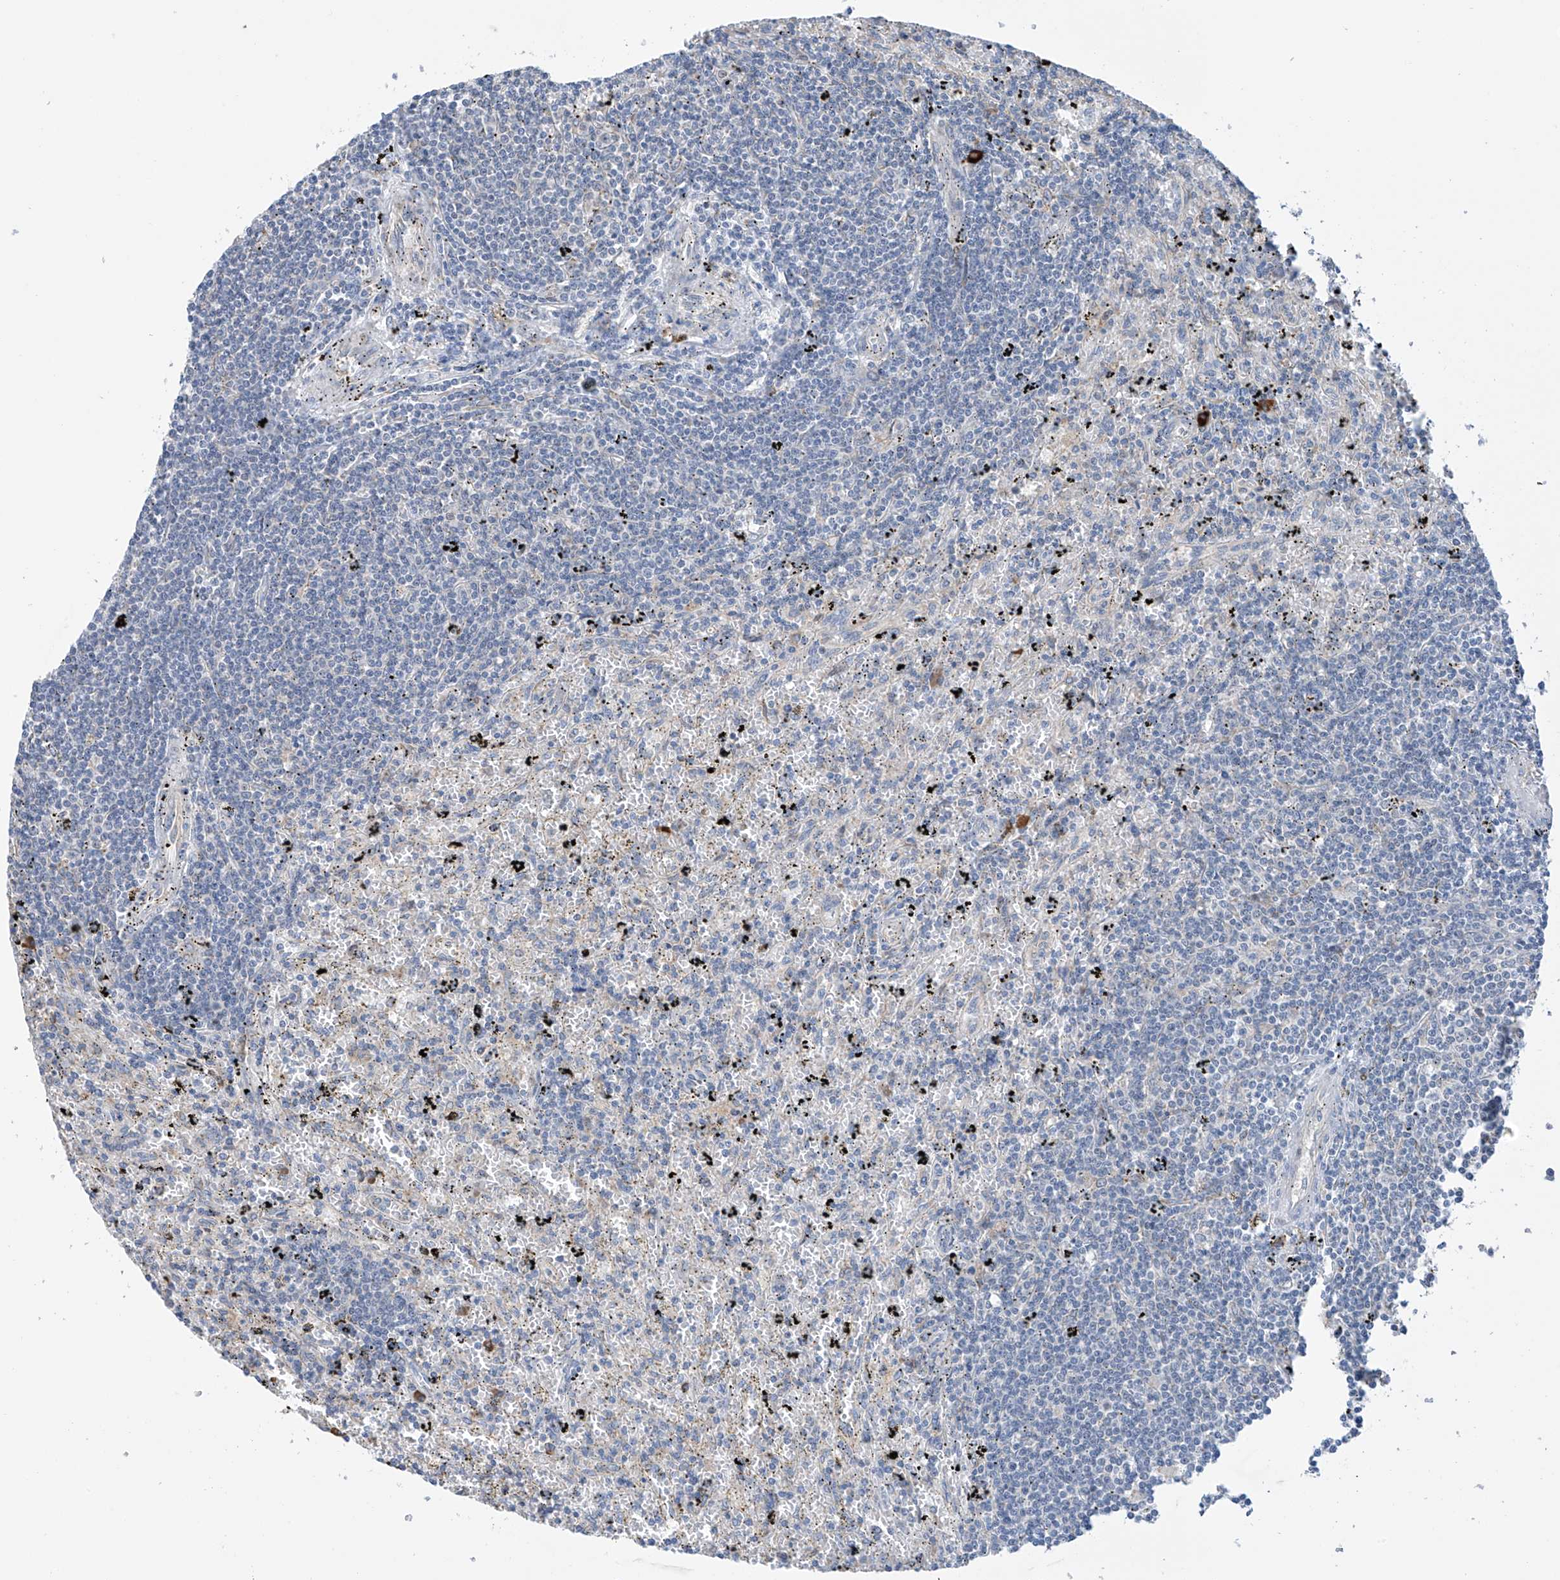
{"staining": {"intensity": "negative", "quantity": "none", "location": "none"}, "tissue": "lymphoma", "cell_type": "Tumor cells", "image_type": "cancer", "snomed": [{"axis": "morphology", "description": "Malignant lymphoma, non-Hodgkin's type, Low grade"}, {"axis": "topography", "description": "Spleen"}], "caption": "IHC micrograph of neoplastic tissue: lymphoma stained with DAB demonstrates no significant protein positivity in tumor cells.", "gene": "REC8", "patient": {"sex": "male", "age": 76}}